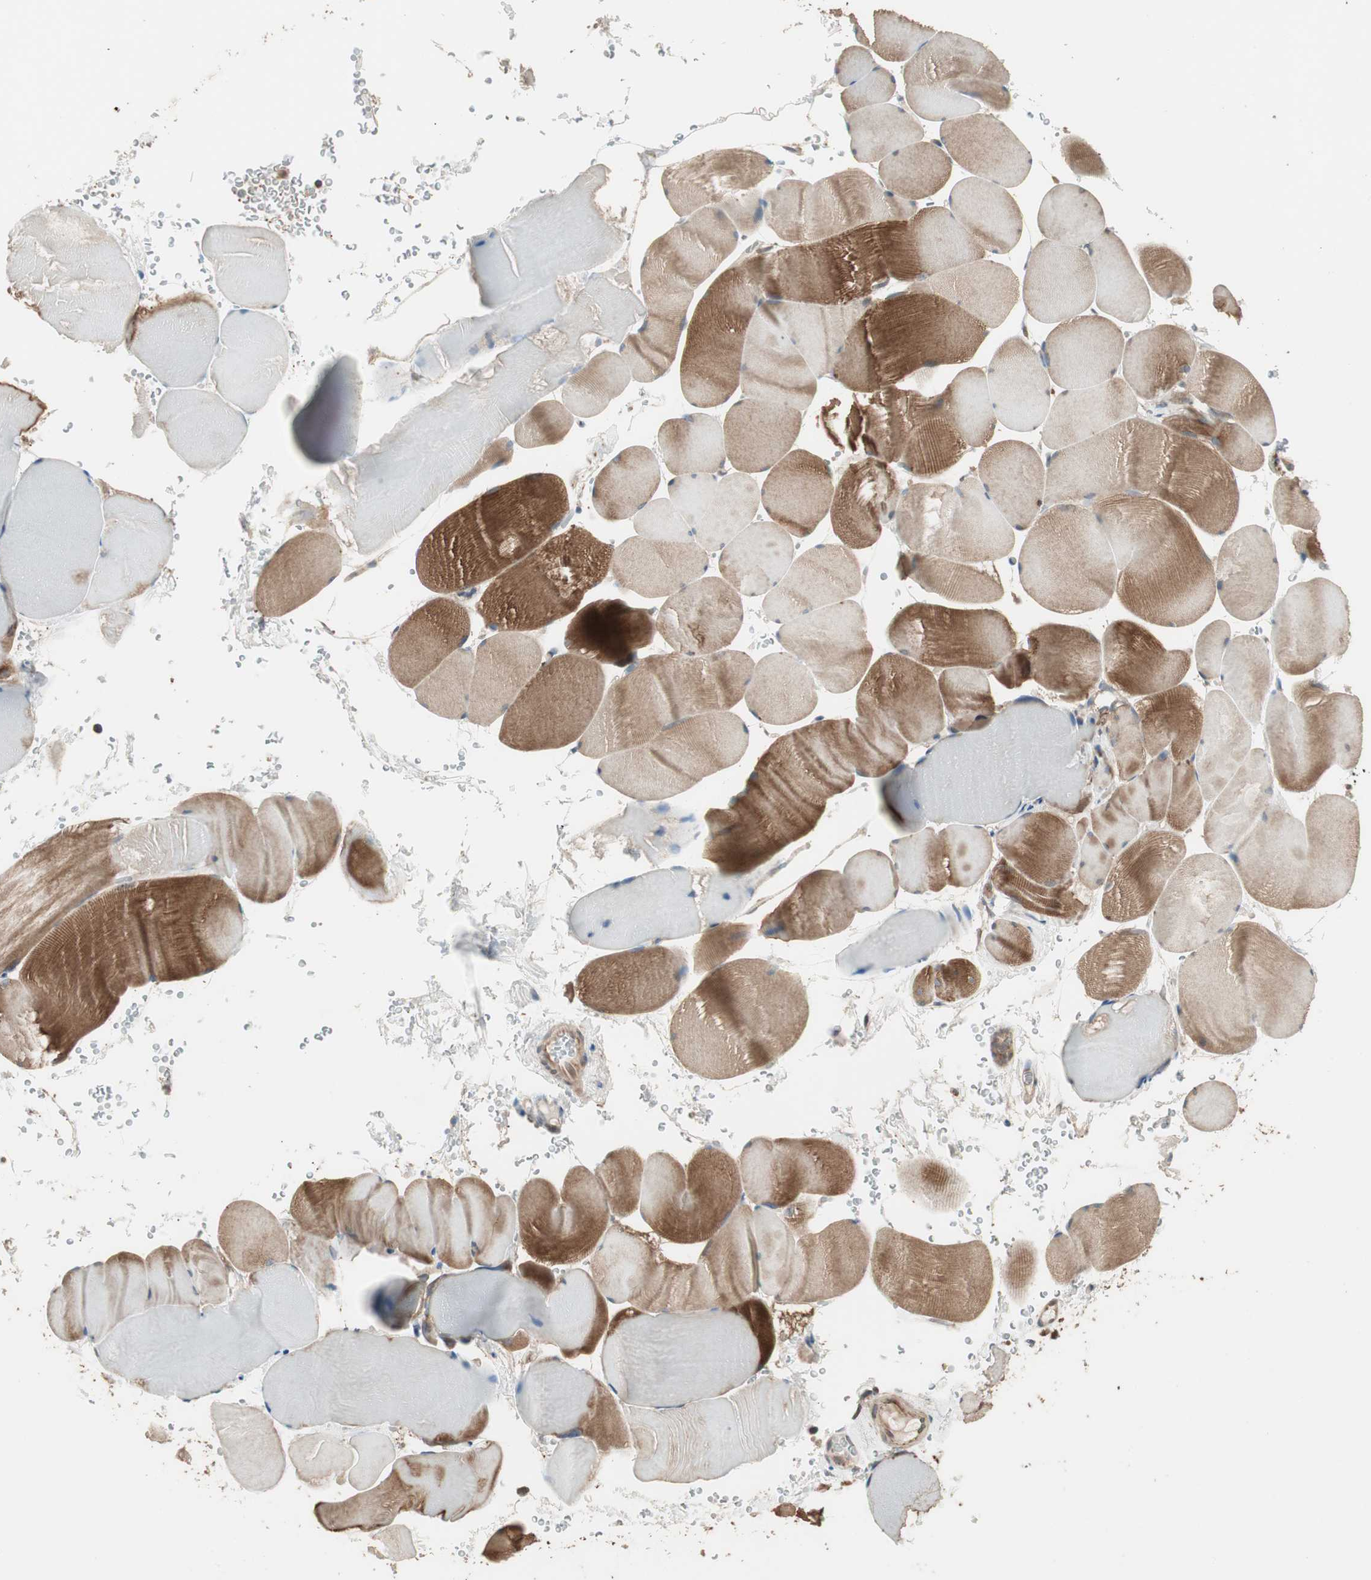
{"staining": {"intensity": "moderate", "quantity": ">75%", "location": "cytoplasmic/membranous"}, "tissue": "skeletal muscle", "cell_type": "Myocytes", "image_type": "normal", "snomed": [{"axis": "morphology", "description": "Normal tissue, NOS"}, {"axis": "topography", "description": "Skeletal muscle"}], "caption": "Human skeletal muscle stained with a brown dye displays moderate cytoplasmic/membranous positive positivity in about >75% of myocytes.", "gene": "ATP6AP2", "patient": {"sex": "male", "age": 62}}